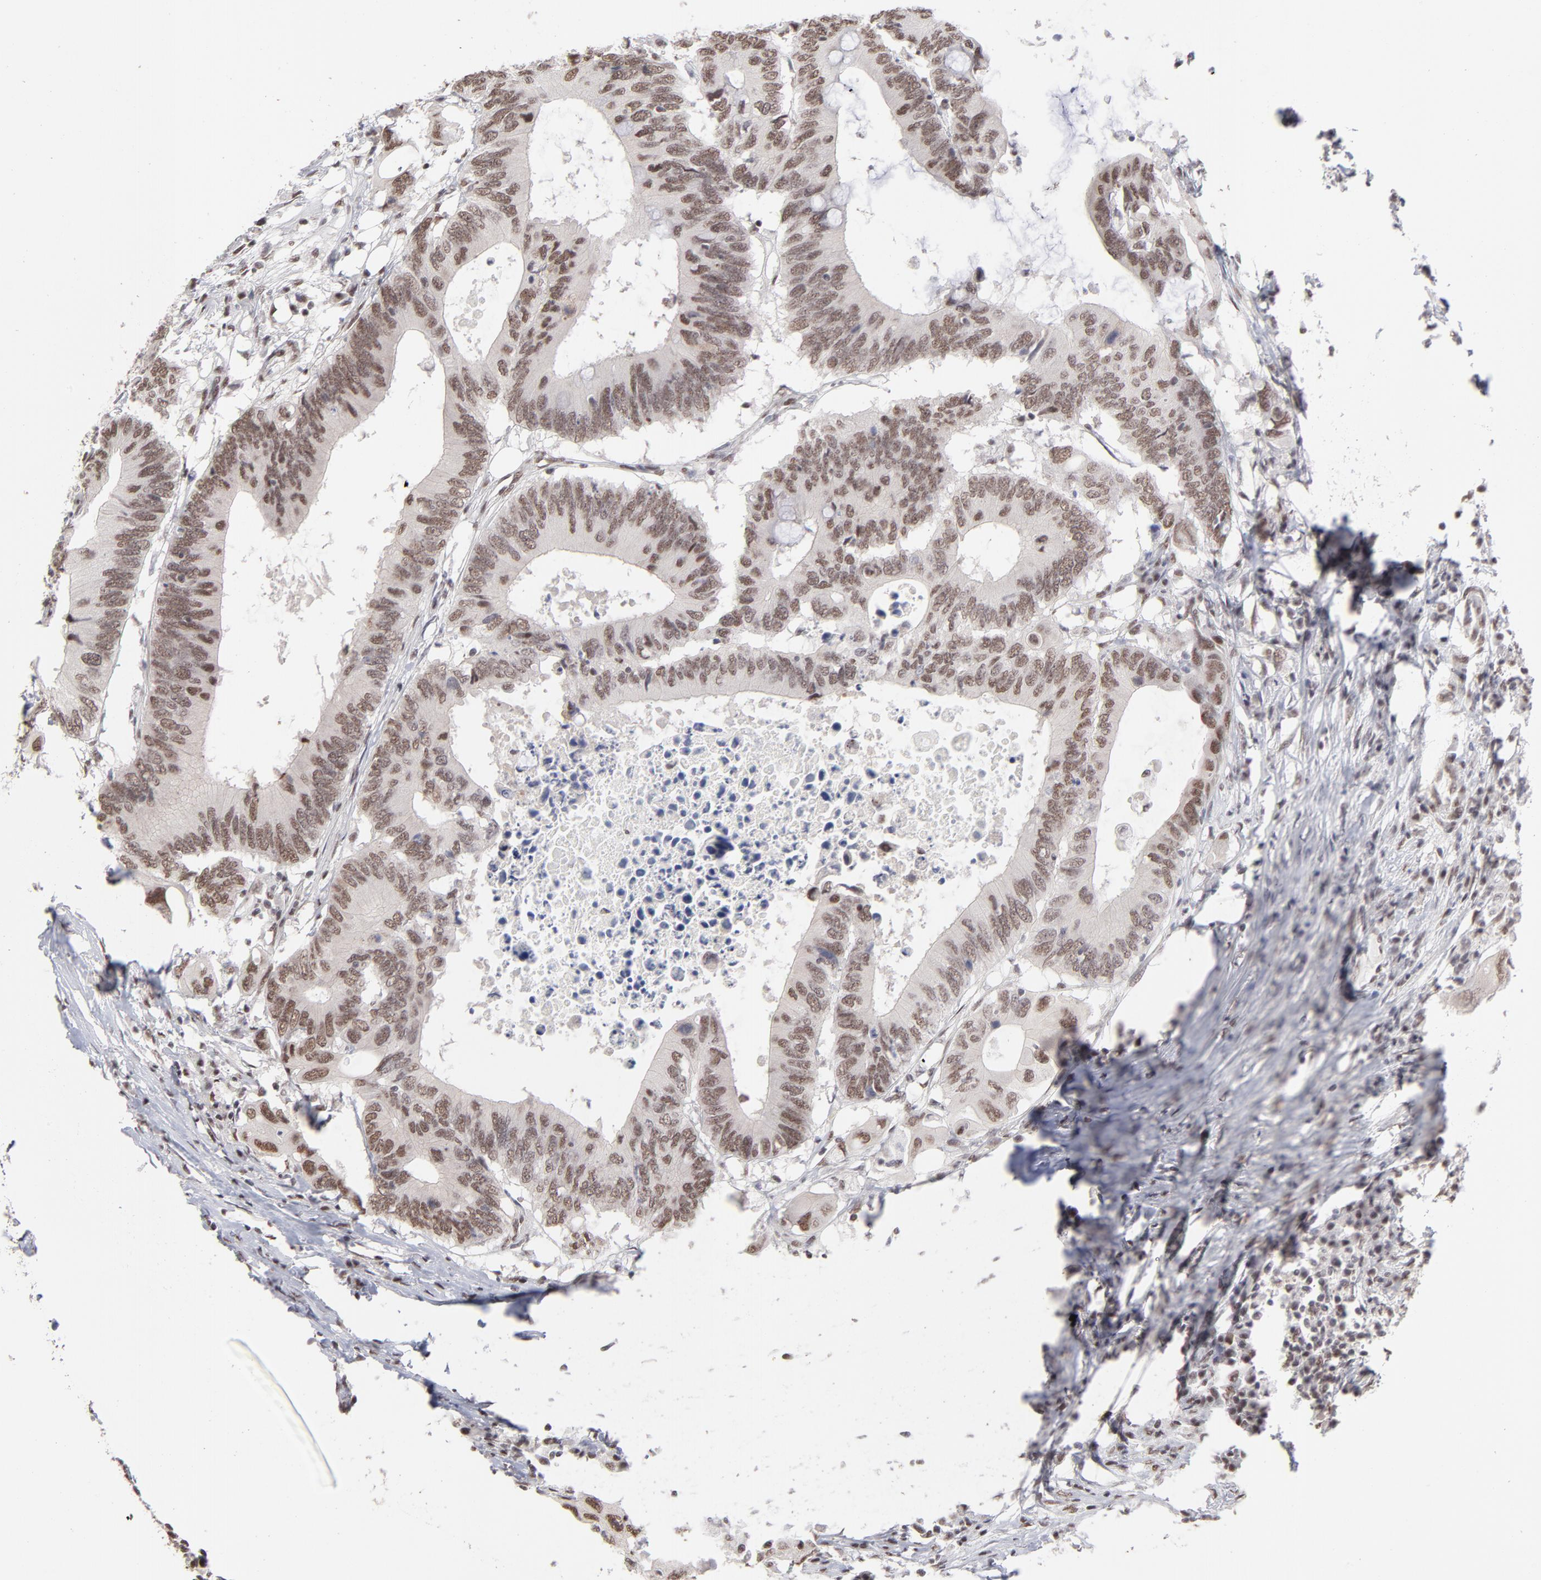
{"staining": {"intensity": "moderate", "quantity": ">75%", "location": "nuclear"}, "tissue": "colorectal cancer", "cell_type": "Tumor cells", "image_type": "cancer", "snomed": [{"axis": "morphology", "description": "Adenocarcinoma, NOS"}, {"axis": "topography", "description": "Colon"}], "caption": "Immunohistochemistry staining of colorectal cancer (adenocarcinoma), which exhibits medium levels of moderate nuclear positivity in approximately >75% of tumor cells indicating moderate nuclear protein staining. The staining was performed using DAB (3,3'-diaminobenzidine) (brown) for protein detection and nuclei were counterstained in hematoxylin (blue).", "gene": "ZNF3", "patient": {"sex": "male", "age": 71}}